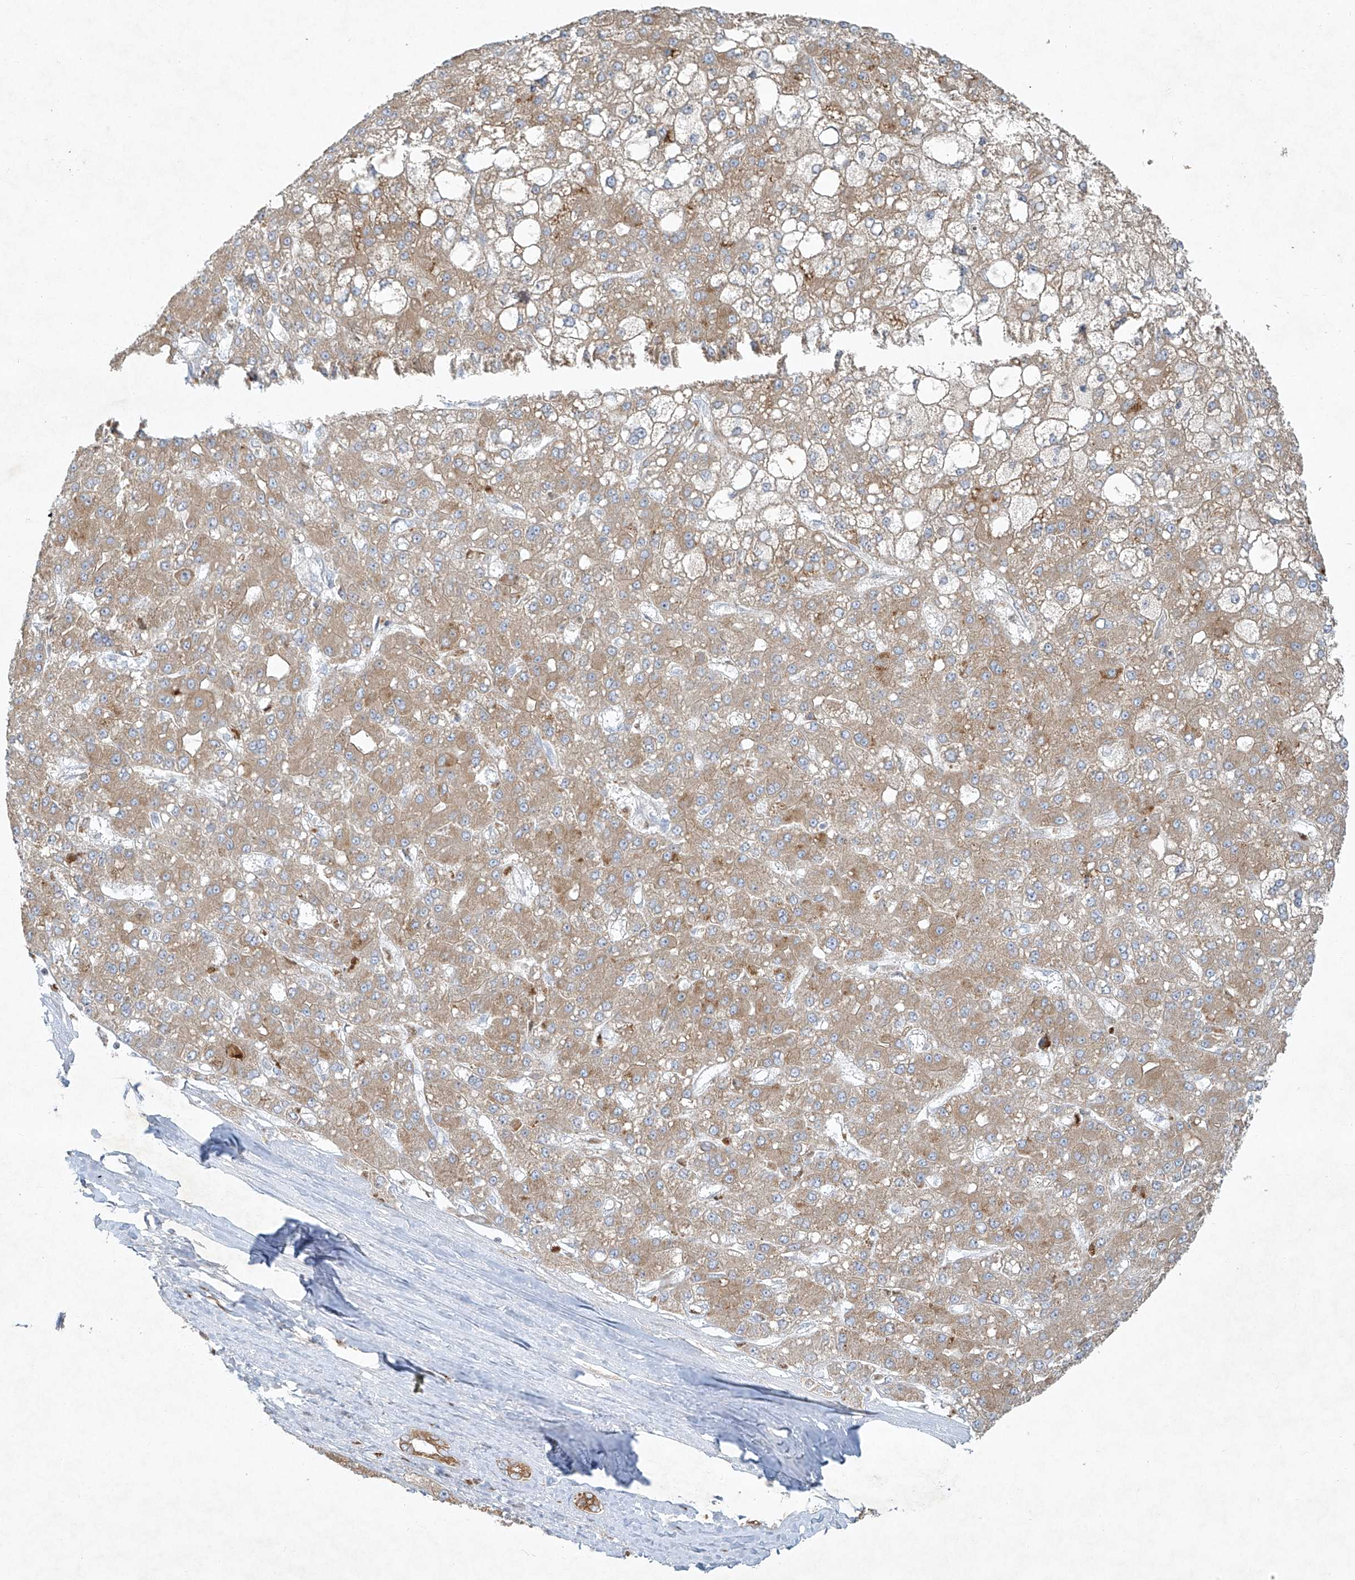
{"staining": {"intensity": "moderate", "quantity": ">75%", "location": "cytoplasmic/membranous"}, "tissue": "liver cancer", "cell_type": "Tumor cells", "image_type": "cancer", "snomed": [{"axis": "morphology", "description": "Carcinoma, Hepatocellular, NOS"}, {"axis": "topography", "description": "Liver"}], "caption": "Hepatocellular carcinoma (liver) stained with a brown dye exhibits moderate cytoplasmic/membranous positive positivity in approximately >75% of tumor cells.", "gene": "TUBE1", "patient": {"sex": "male", "age": 67}}